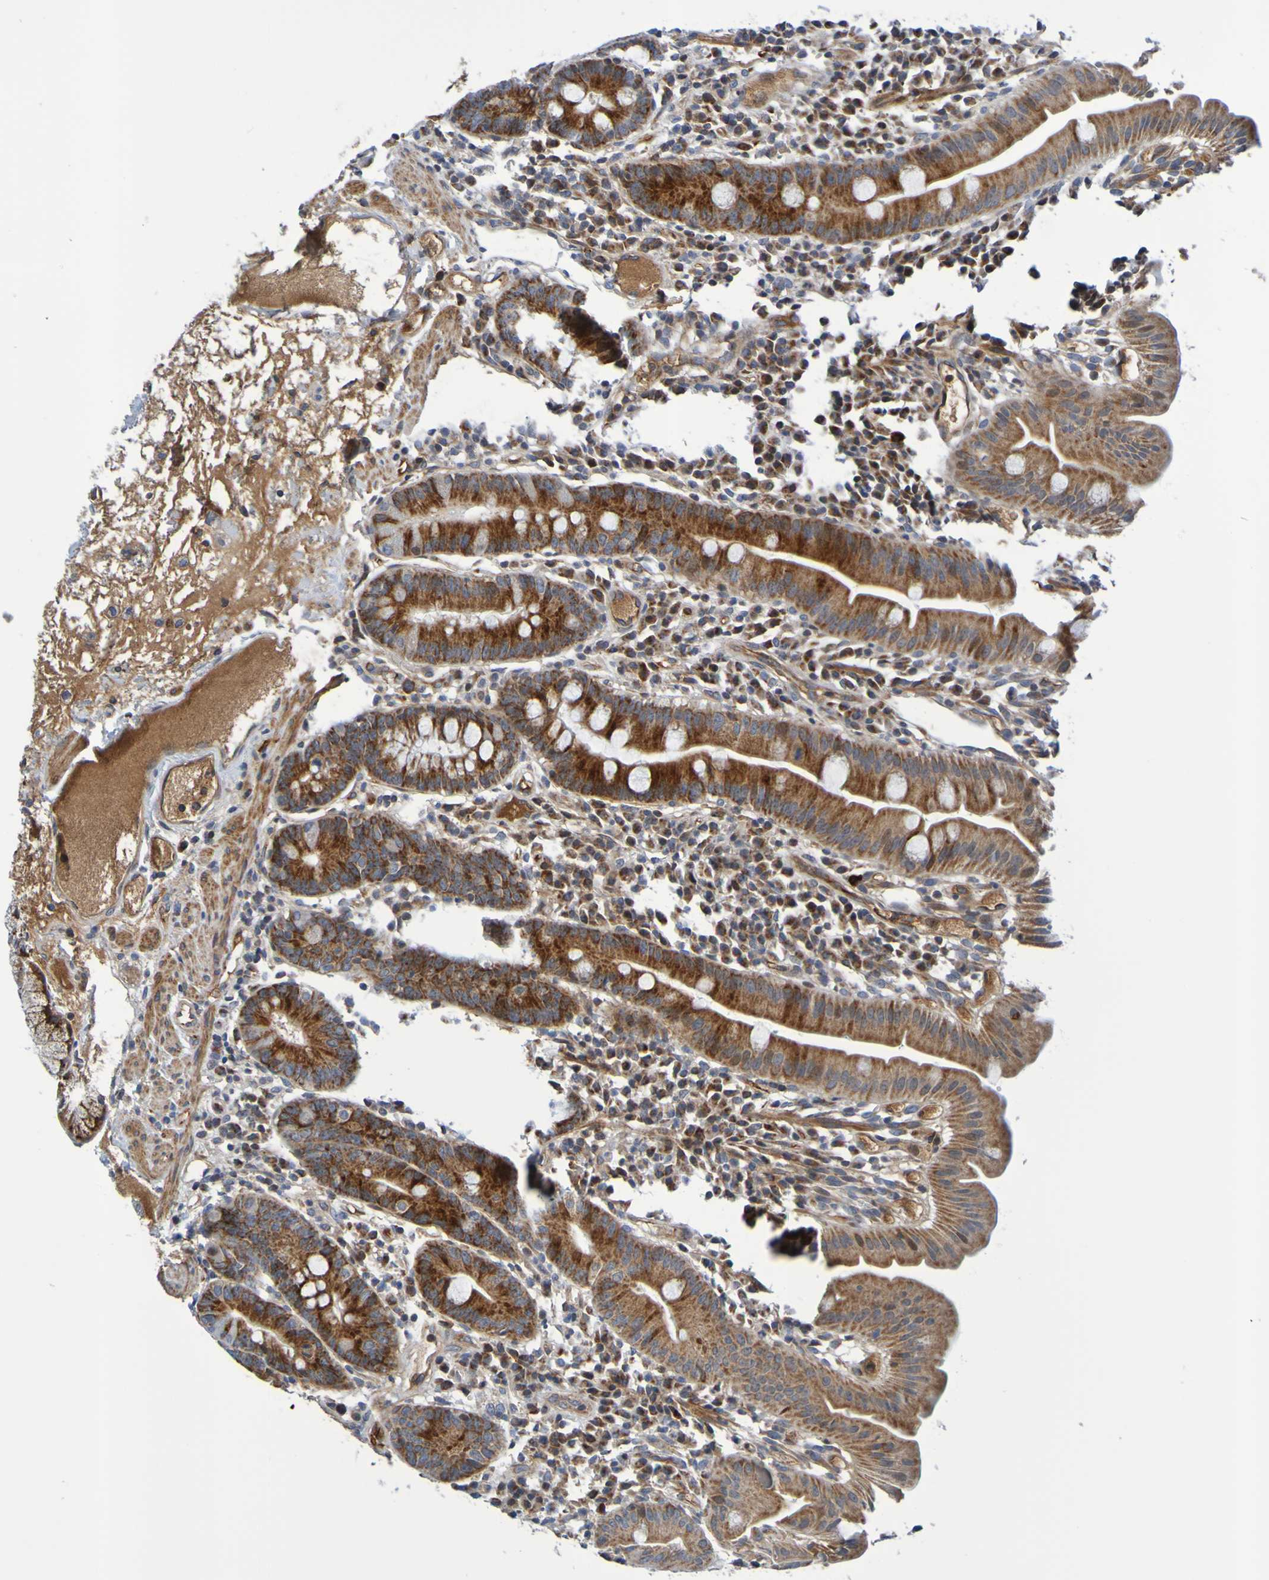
{"staining": {"intensity": "strong", "quantity": ">75%", "location": "cytoplasmic/membranous"}, "tissue": "duodenum", "cell_type": "Glandular cells", "image_type": "normal", "snomed": [{"axis": "morphology", "description": "Normal tissue, NOS"}, {"axis": "topography", "description": "Duodenum"}], "caption": "Immunohistochemistry (IHC) staining of benign duodenum, which shows high levels of strong cytoplasmic/membranous staining in approximately >75% of glandular cells indicating strong cytoplasmic/membranous protein staining. The staining was performed using DAB (3,3'-diaminobenzidine) (brown) for protein detection and nuclei were counterstained in hematoxylin (blue).", "gene": "CCDC51", "patient": {"sex": "male", "age": 50}}